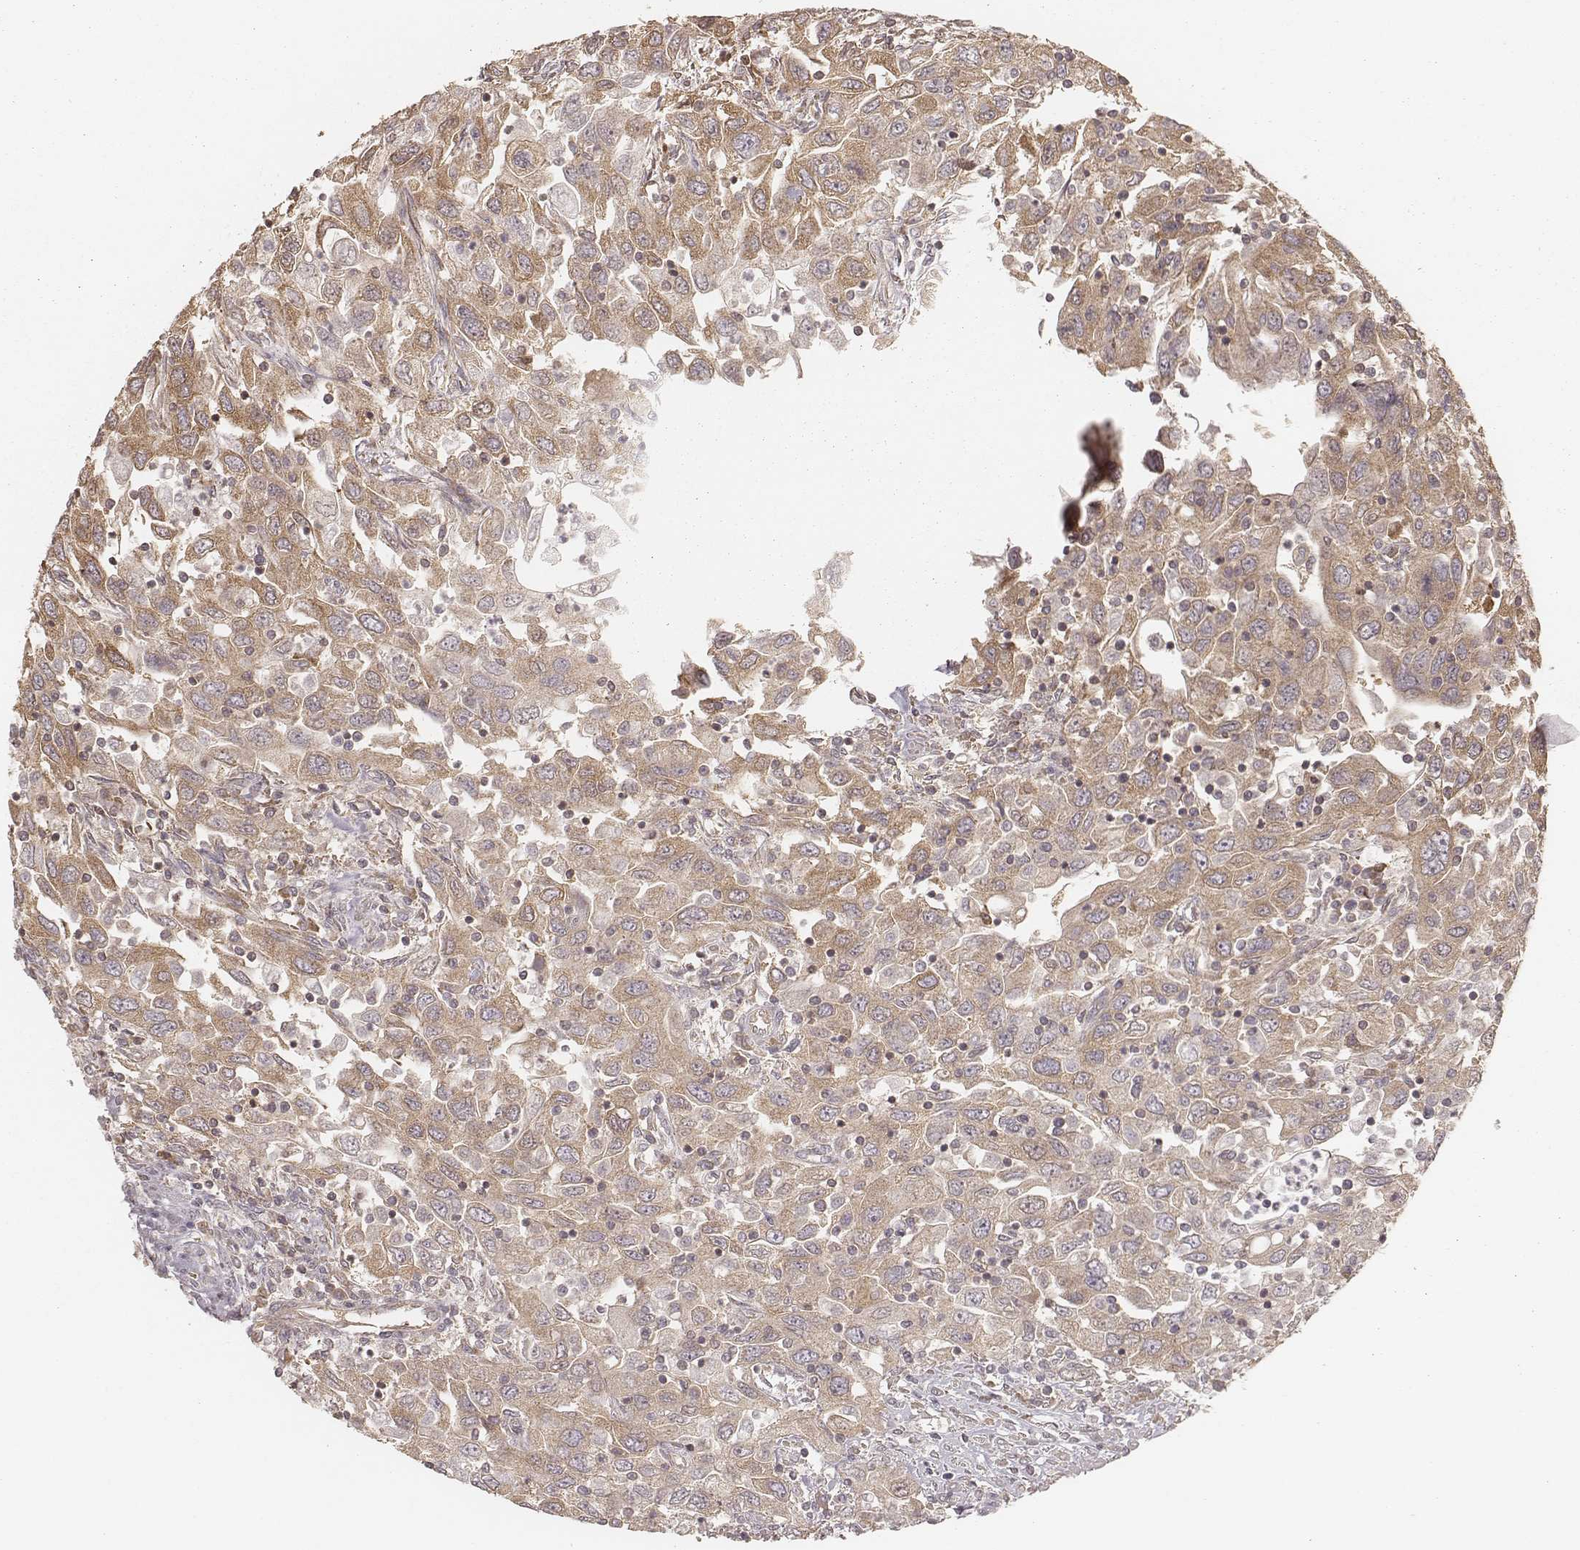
{"staining": {"intensity": "weak", "quantity": ">75%", "location": "cytoplasmic/membranous"}, "tissue": "urothelial cancer", "cell_type": "Tumor cells", "image_type": "cancer", "snomed": [{"axis": "morphology", "description": "Urothelial carcinoma, High grade"}, {"axis": "topography", "description": "Urinary bladder"}], "caption": "High-power microscopy captured an immunohistochemistry histopathology image of urothelial carcinoma (high-grade), revealing weak cytoplasmic/membranous staining in approximately >75% of tumor cells. (Stains: DAB (3,3'-diaminobenzidine) in brown, nuclei in blue, Microscopy: brightfield microscopy at high magnification).", "gene": "CARS1", "patient": {"sex": "male", "age": 76}}